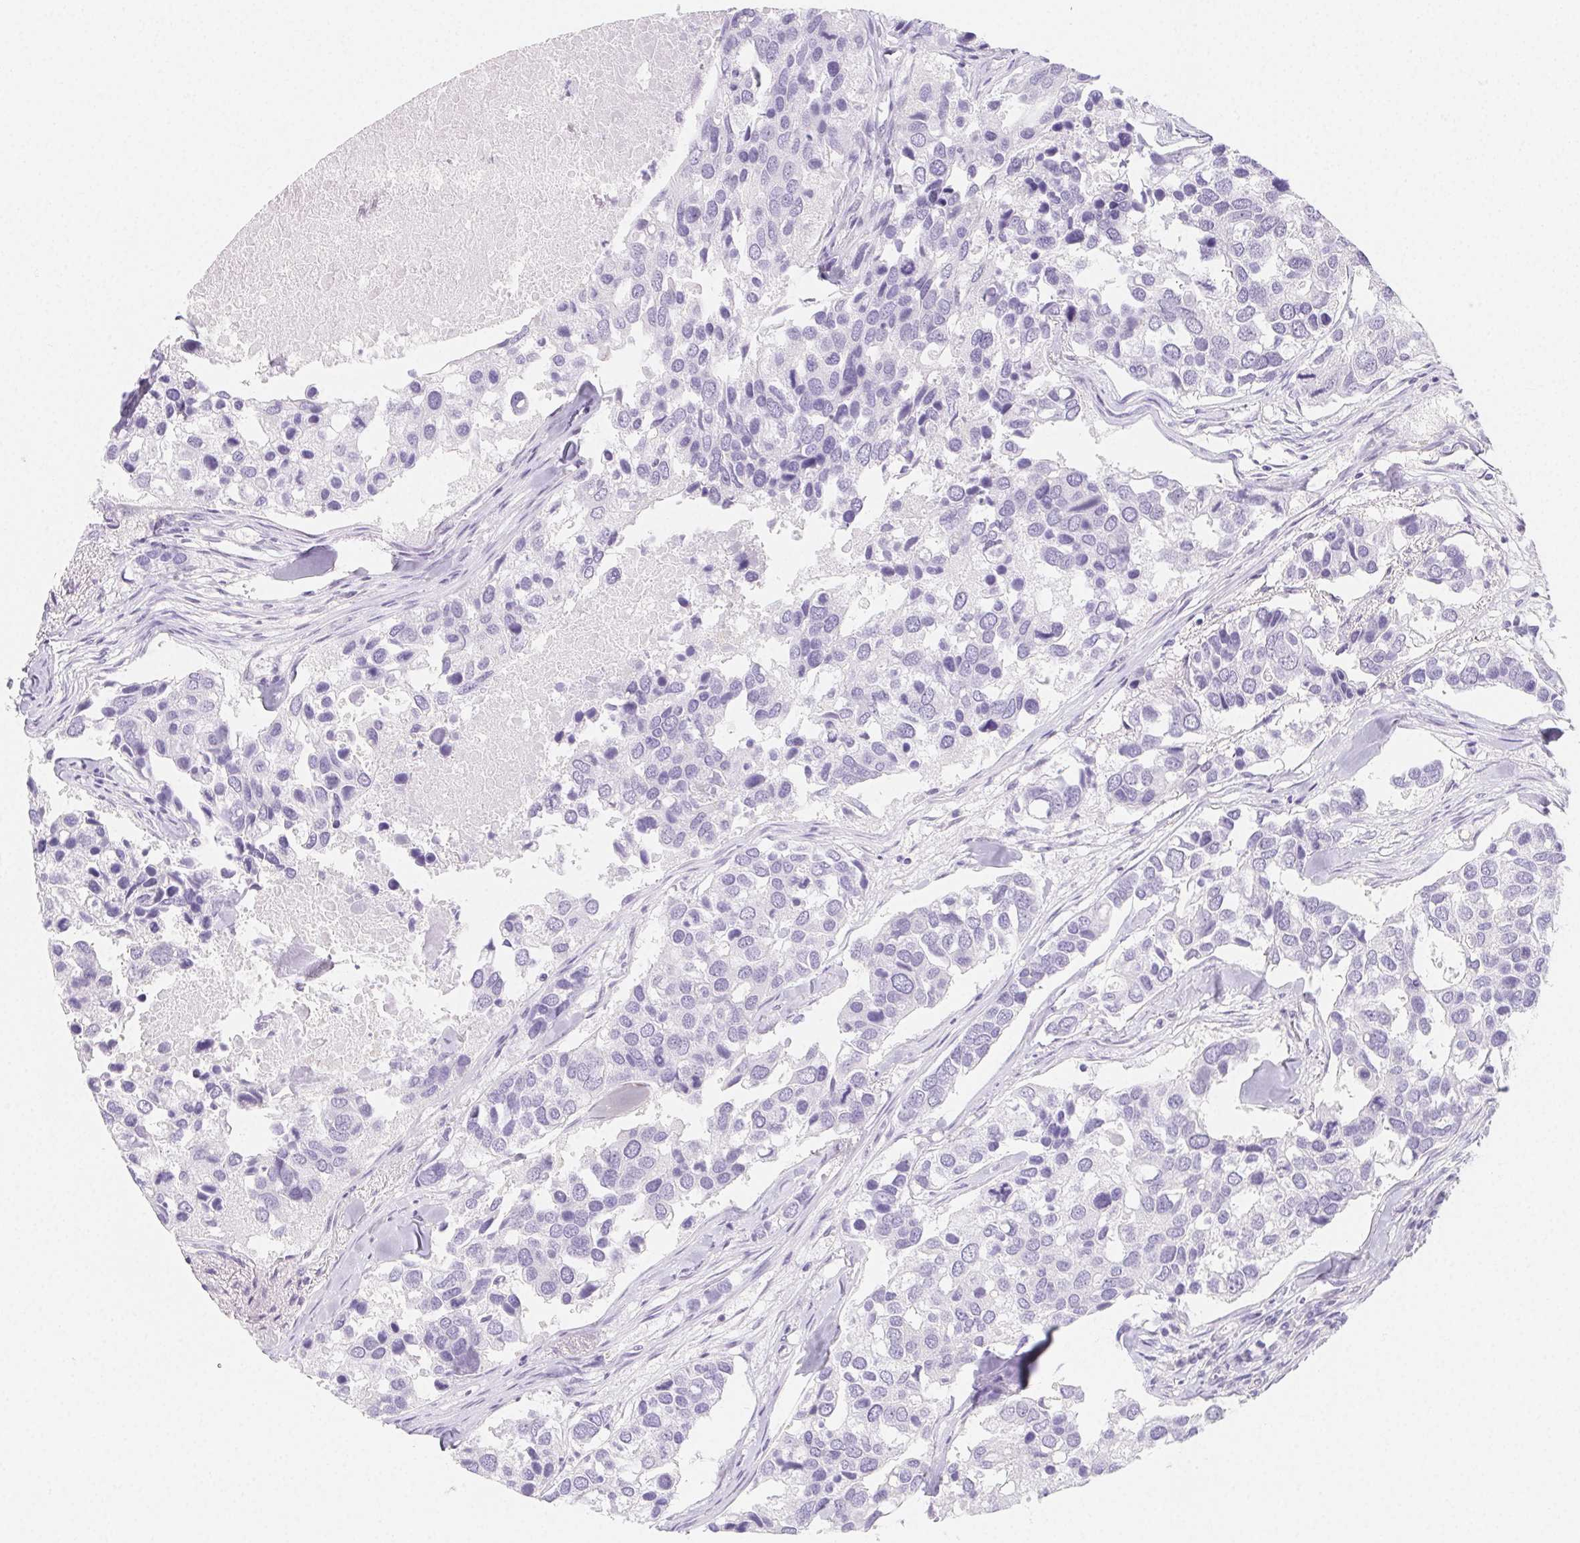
{"staining": {"intensity": "negative", "quantity": "none", "location": "none"}, "tissue": "breast cancer", "cell_type": "Tumor cells", "image_type": "cancer", "snomed": [{"axis": "morphology", "description": "Duct carcinoma"}, {"axis": "topography", "description": "Breast"}], "caption": "IHC of breast cancer (intraductal carcinoma) displays no positivity in tumor cells. (Brightfield microscopy of DAB (3,3'-diaminobenzidine) immunohistochemistry at high magnification).", "gene": "ZBBX", "patient": {"sex": "female", "age": 83}}